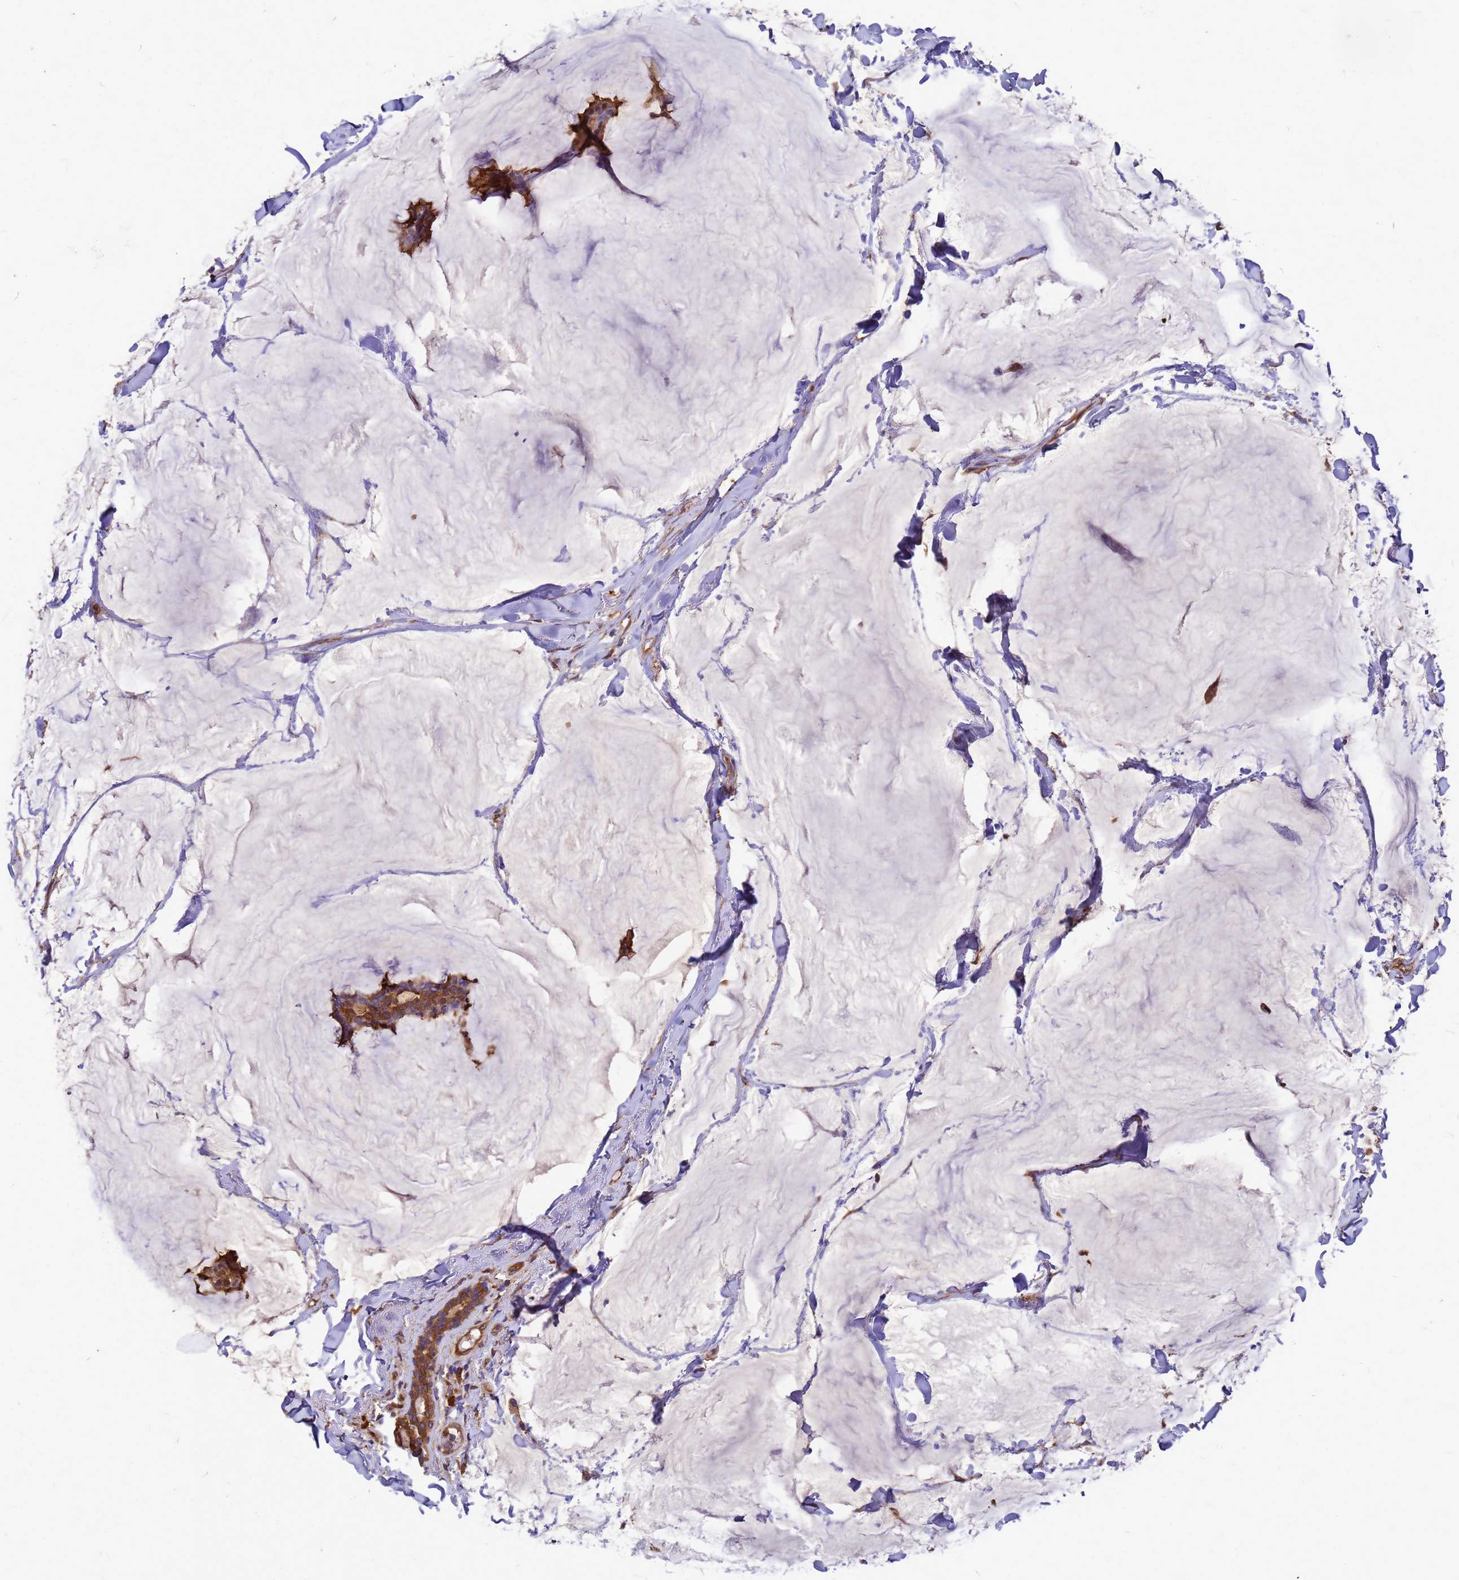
{"staining": {"intensity": "moderate", "quantity": ">75%", "location": "cytoplasmic/membranous,nuclear"}, "tissue": "breast cancer", "cell_type": "Tumor cells", "image_type": "cancer", "snomed": [{"axis": "morphology", "description": "Duct carcinoma"}, {"axis": "topography", "description": "Breast"}], "caption": "This image reveals IHC staining of human intraductal carcinoma (breast), with medium moderate cytoplasmic/membranous and nuclear staining in approximately >75% of tumor cells.", "gene": "GID4", "patient": {"sex": "female", "age": 93}}